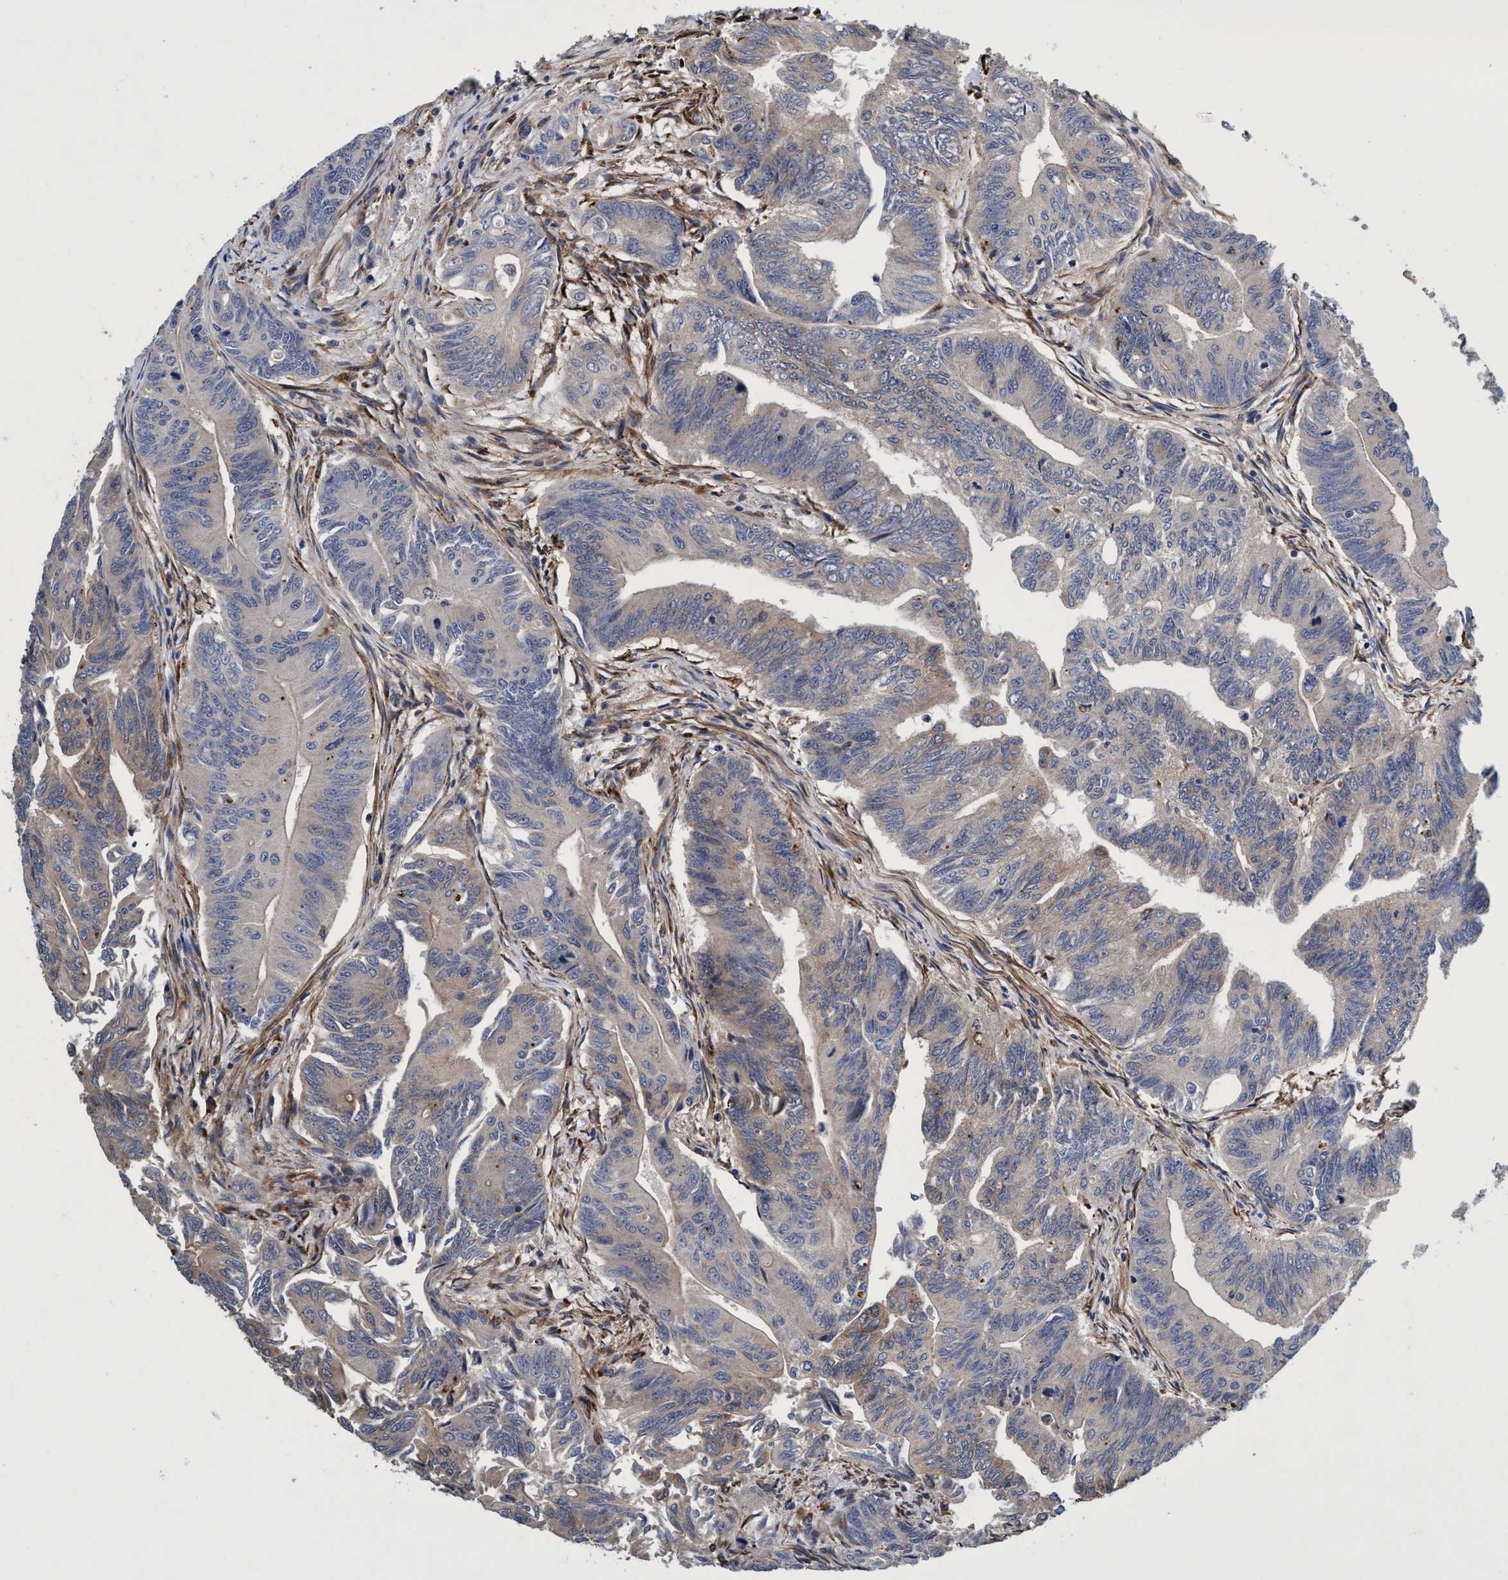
{"staining": {"intensity": "weak", "quantity": "25%-75%", "location": "cytoplasmic/membranous"}, "tissue": "colorectal cancer", "cell_type": "Tumor cells", "image_type": "cancer", "snomed": [{"axis": "morphology", "description": "Adenoma, NOS"}, {"axis": "morphology", "description": "Adenocarcinoma, NOS"}, {"axis": "topography", "description": "Colon"}], "caption": "Immunohistochemistry image of neoplastic tissue: colorectal cancer stained using immunohistochemistry (IHC) displays low levels of weak protein expression localized specifically in the cytoplasmic/membranous of tumor cells, appearing as a cytoplasmic/membranous brown color.", "gene": "CALCOCO2", "patient": {"sex": "male", "age": 79}}